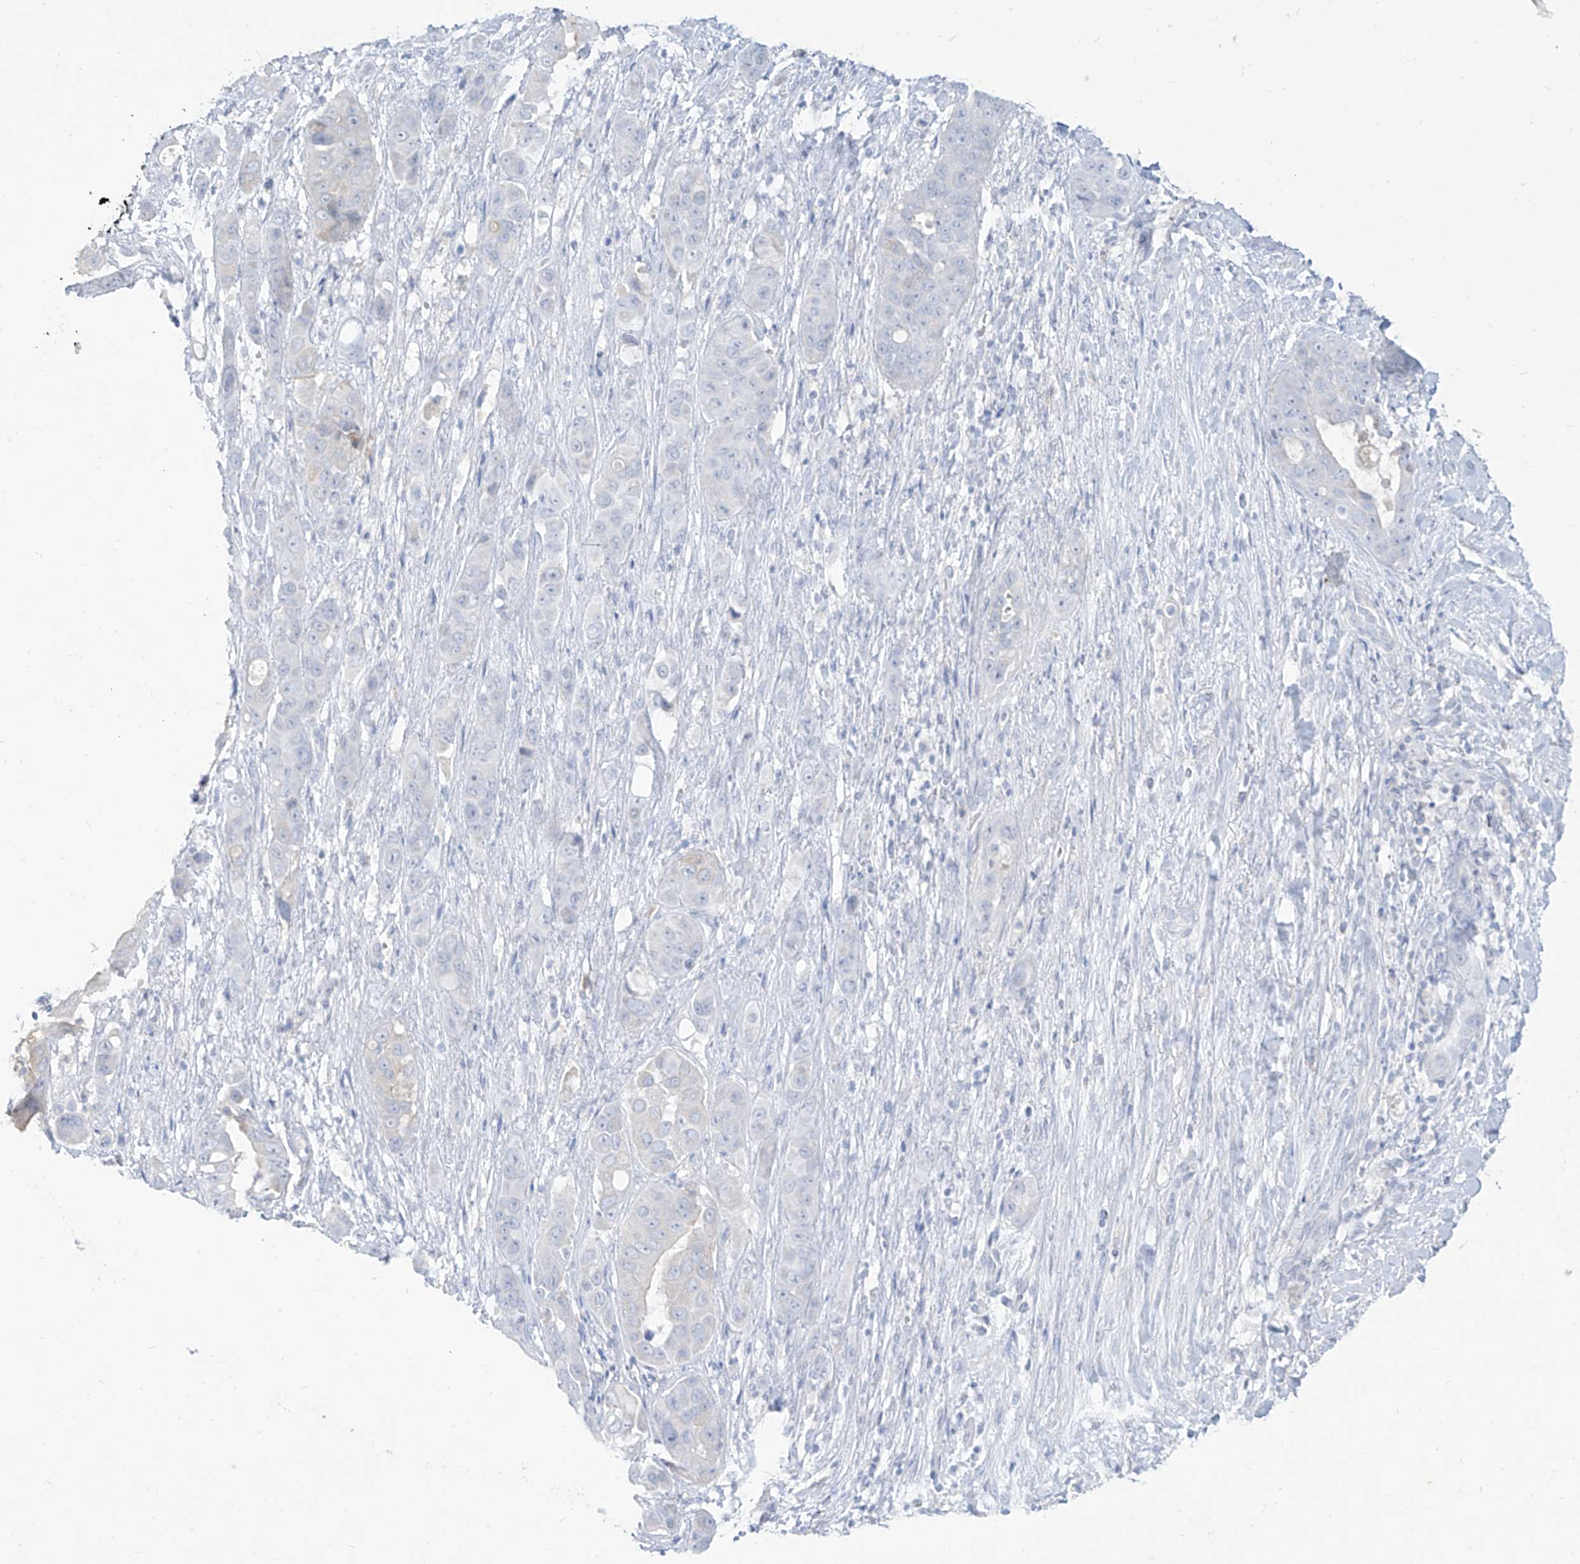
{"staining": {"intensity": "negative", "quantity": "none", "location": "none"}, "tissue": "liver cancer", "cell_type": "Tumor cells", "image_type": "cancer", "snomed": [{"axis": "morphology", "description": "Cholangiocarcinoma"}, {"axis": "topography", "description": "Liver"}], "caption": "Photomicrograph shows no protein expression in tumor cells of liver cancer (cholangiocarcinoma) tissue.", "gene": "TGM4", "patient": {"sex": "female", "age": 52}}